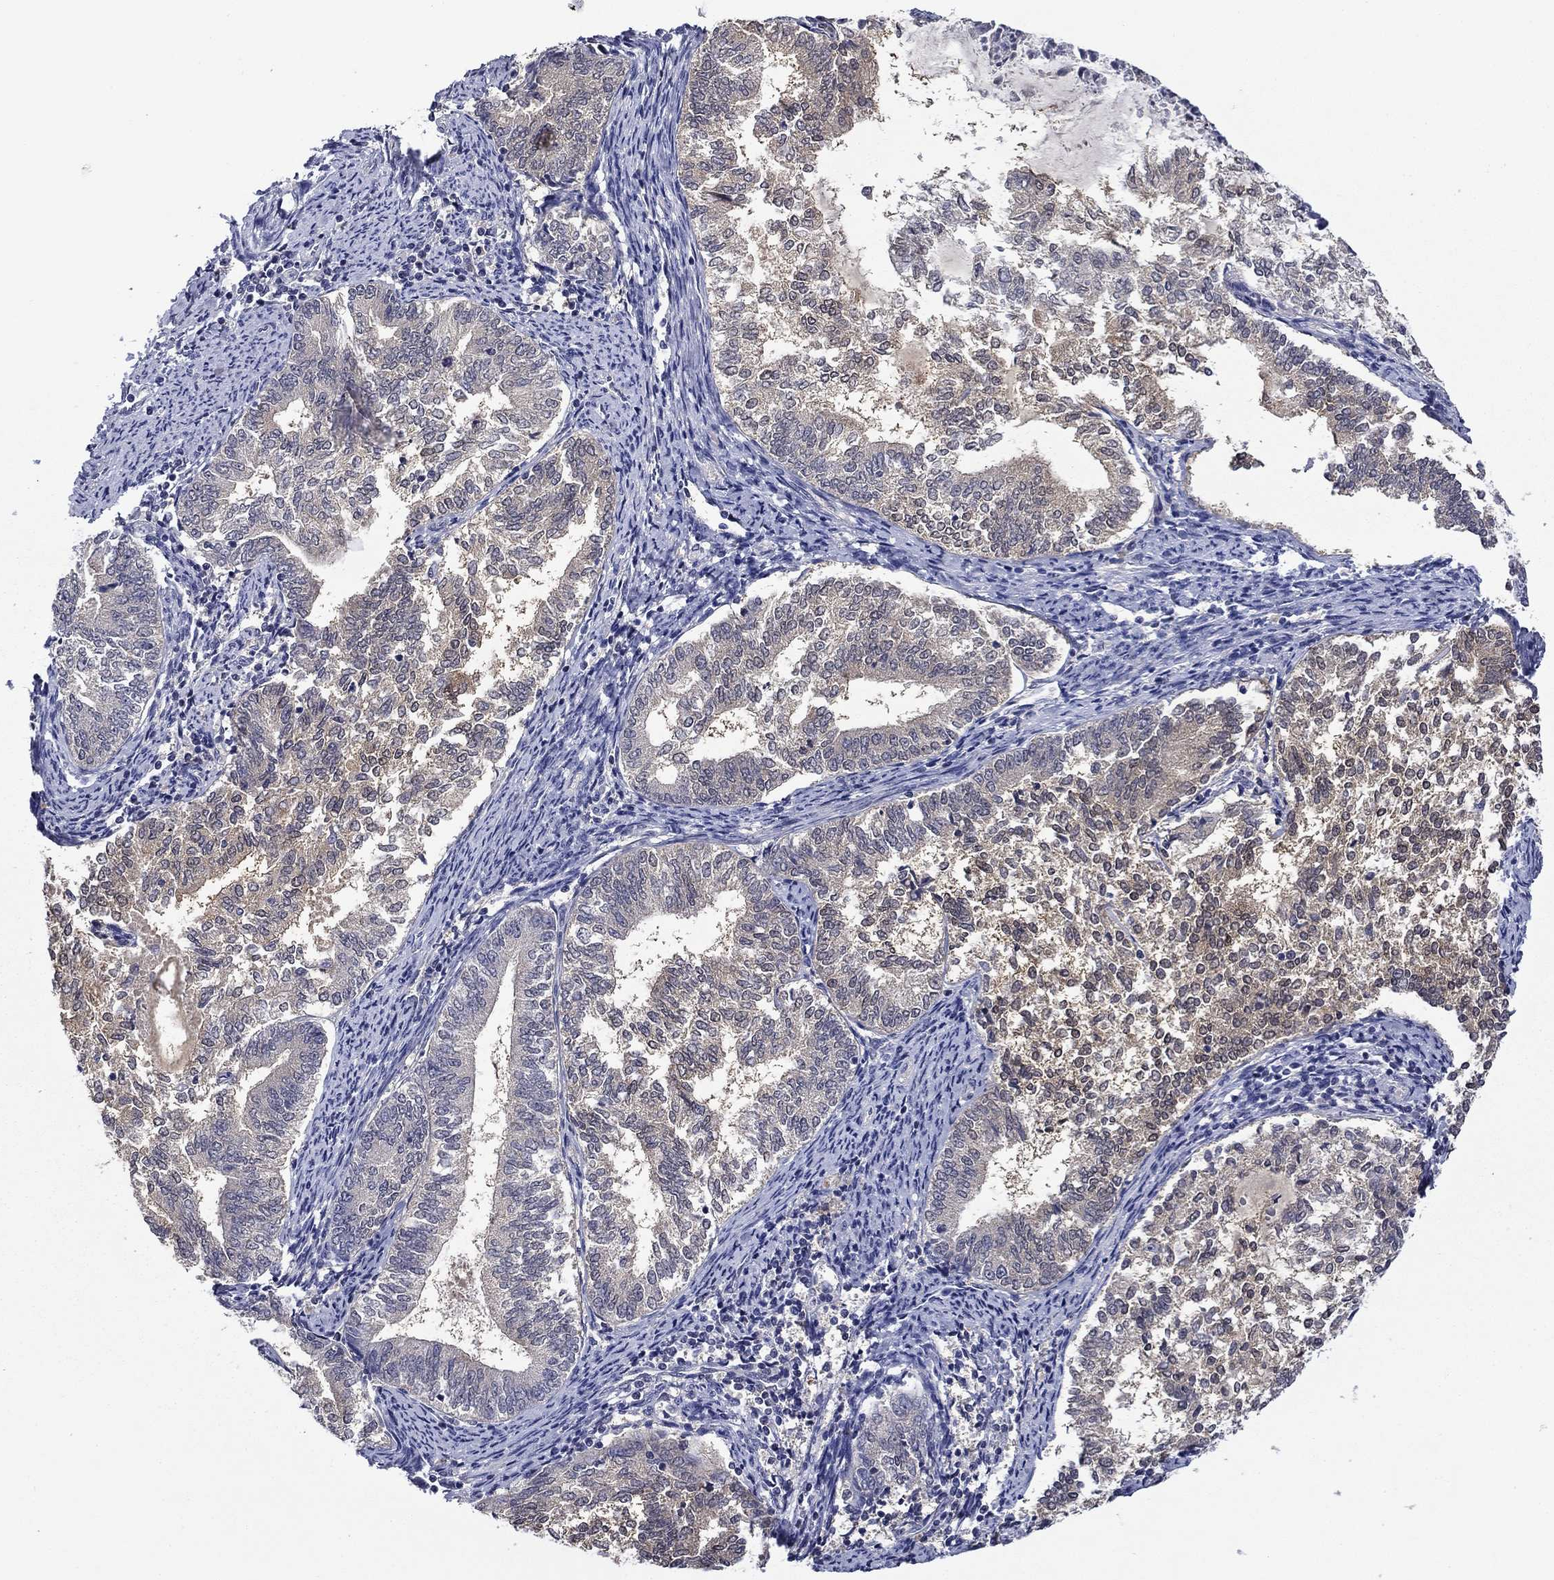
{"staining": {"intensity": "negative", "quantity": "none", "location": "none"}, "tissue": "endometrial cancer", "cell_type": "Tumor cells", "image_type": "cancer", "snomed": [{"axis": "morphology", "description": "Adenocarcinoma, NOS"}, {"axis": "topography", "description": "Endometrium"}], "caption": "Immunohistochemistry micrograph of human adenocarcinoma (endometrial) stained for a protein (brown), which reveals no positivity in tumor cells. (DAB (3,3'-diaminobenzidine) immunohistochemistry, high magnification).", "gene": "DDTL", "patient": {"sex": "female", "age": 65}}